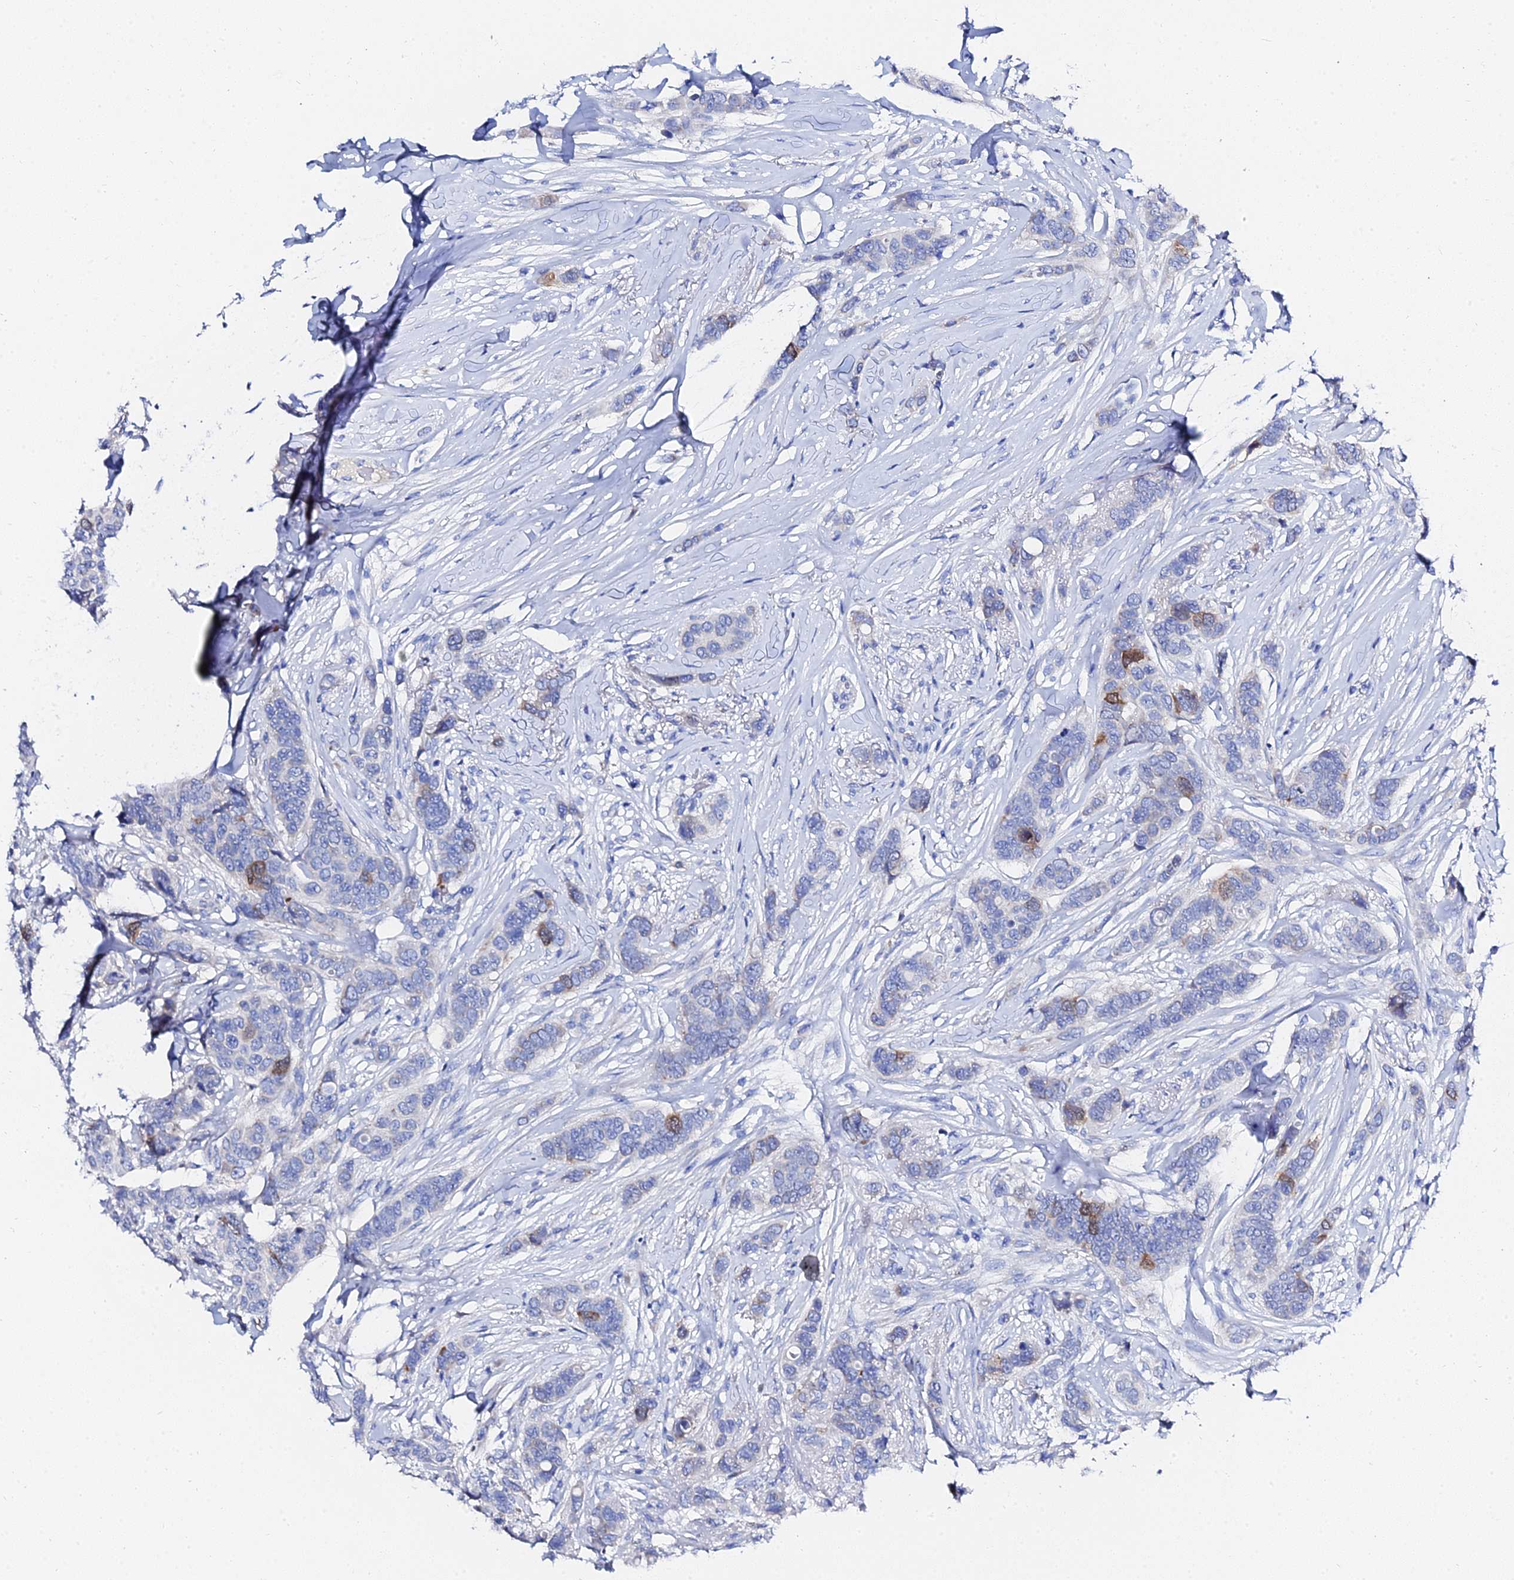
{"staining": {"intensity": "moderate", "quantity": "<25%", "location": "cytoplasmic/membranous"}, "tissue": "breast cancer", "cell_type": "Tumor cells", "image_type": "cancer", "snomed": [{"axis": "morphology", "description": "Lobular carcinoma"}, {"axis": "topography", "description": "Breast"}], "caption": "Breast lobular carcinoma was stained to show a protein in brown. There is low levels of moderate cytoplasmic/membranous positivity in approximately <25% of tumor cells.", "gene": "PTTG1", "patient": {"sex": "female", "age": 51}}